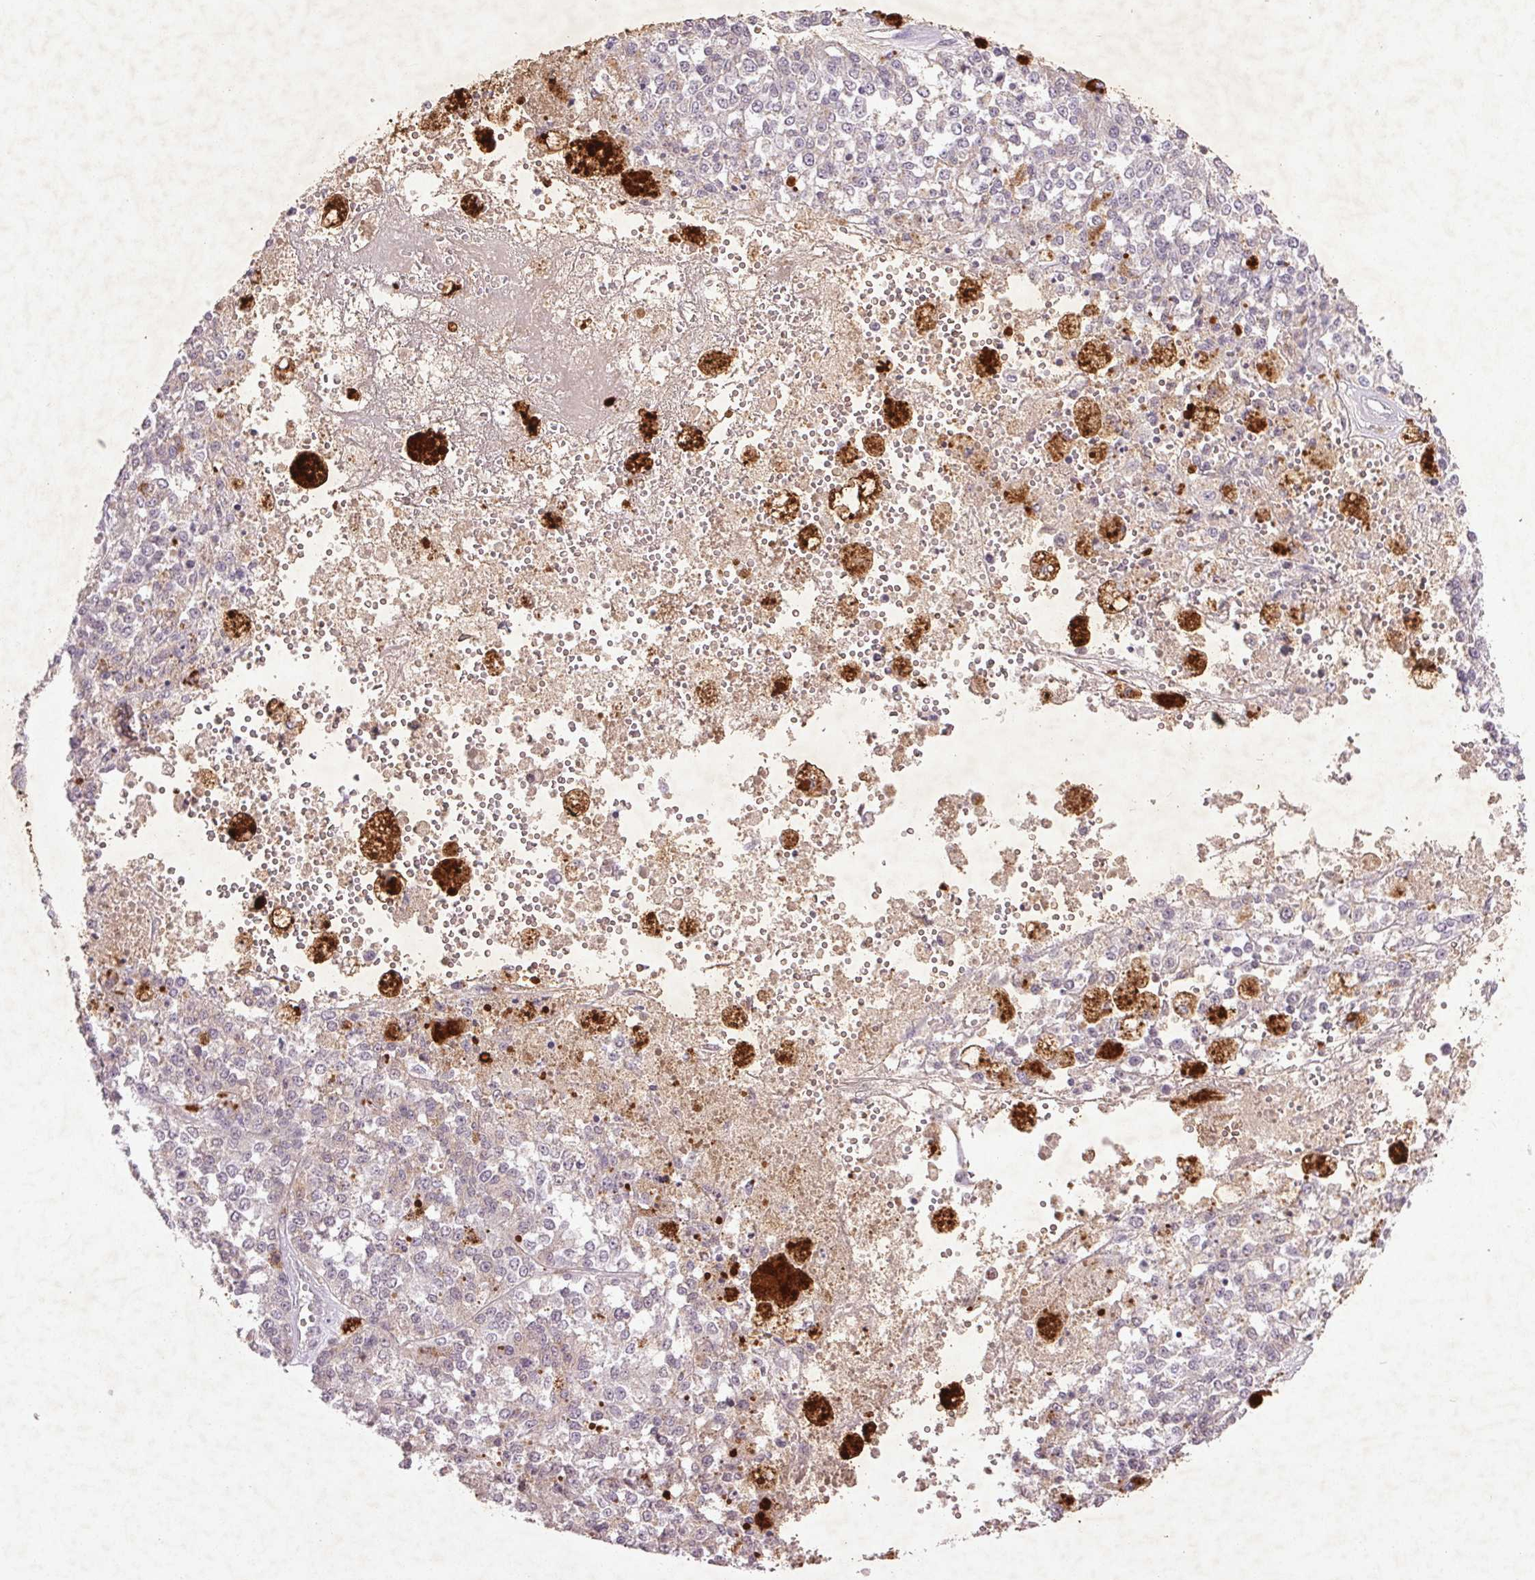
{"staining": {"intensity": "negative", "quantity": "none", "location": "none"}, "tissue": "melanoma", "cell_type": "Tumor cells", "image_type": "cancer", "snomed": [{"axis": "morphology", "description": "Malignant melanoma, Metastatic site"}, {"axis": "topography", "description": "Lymph node"}], "caption": "This is a micrograph of IHC staining of malignant melanoma (metastatic site), which shows no staining in tumor cells.", "gene": "FAM168B", "patient": {"sex": "female", "age": 64}}